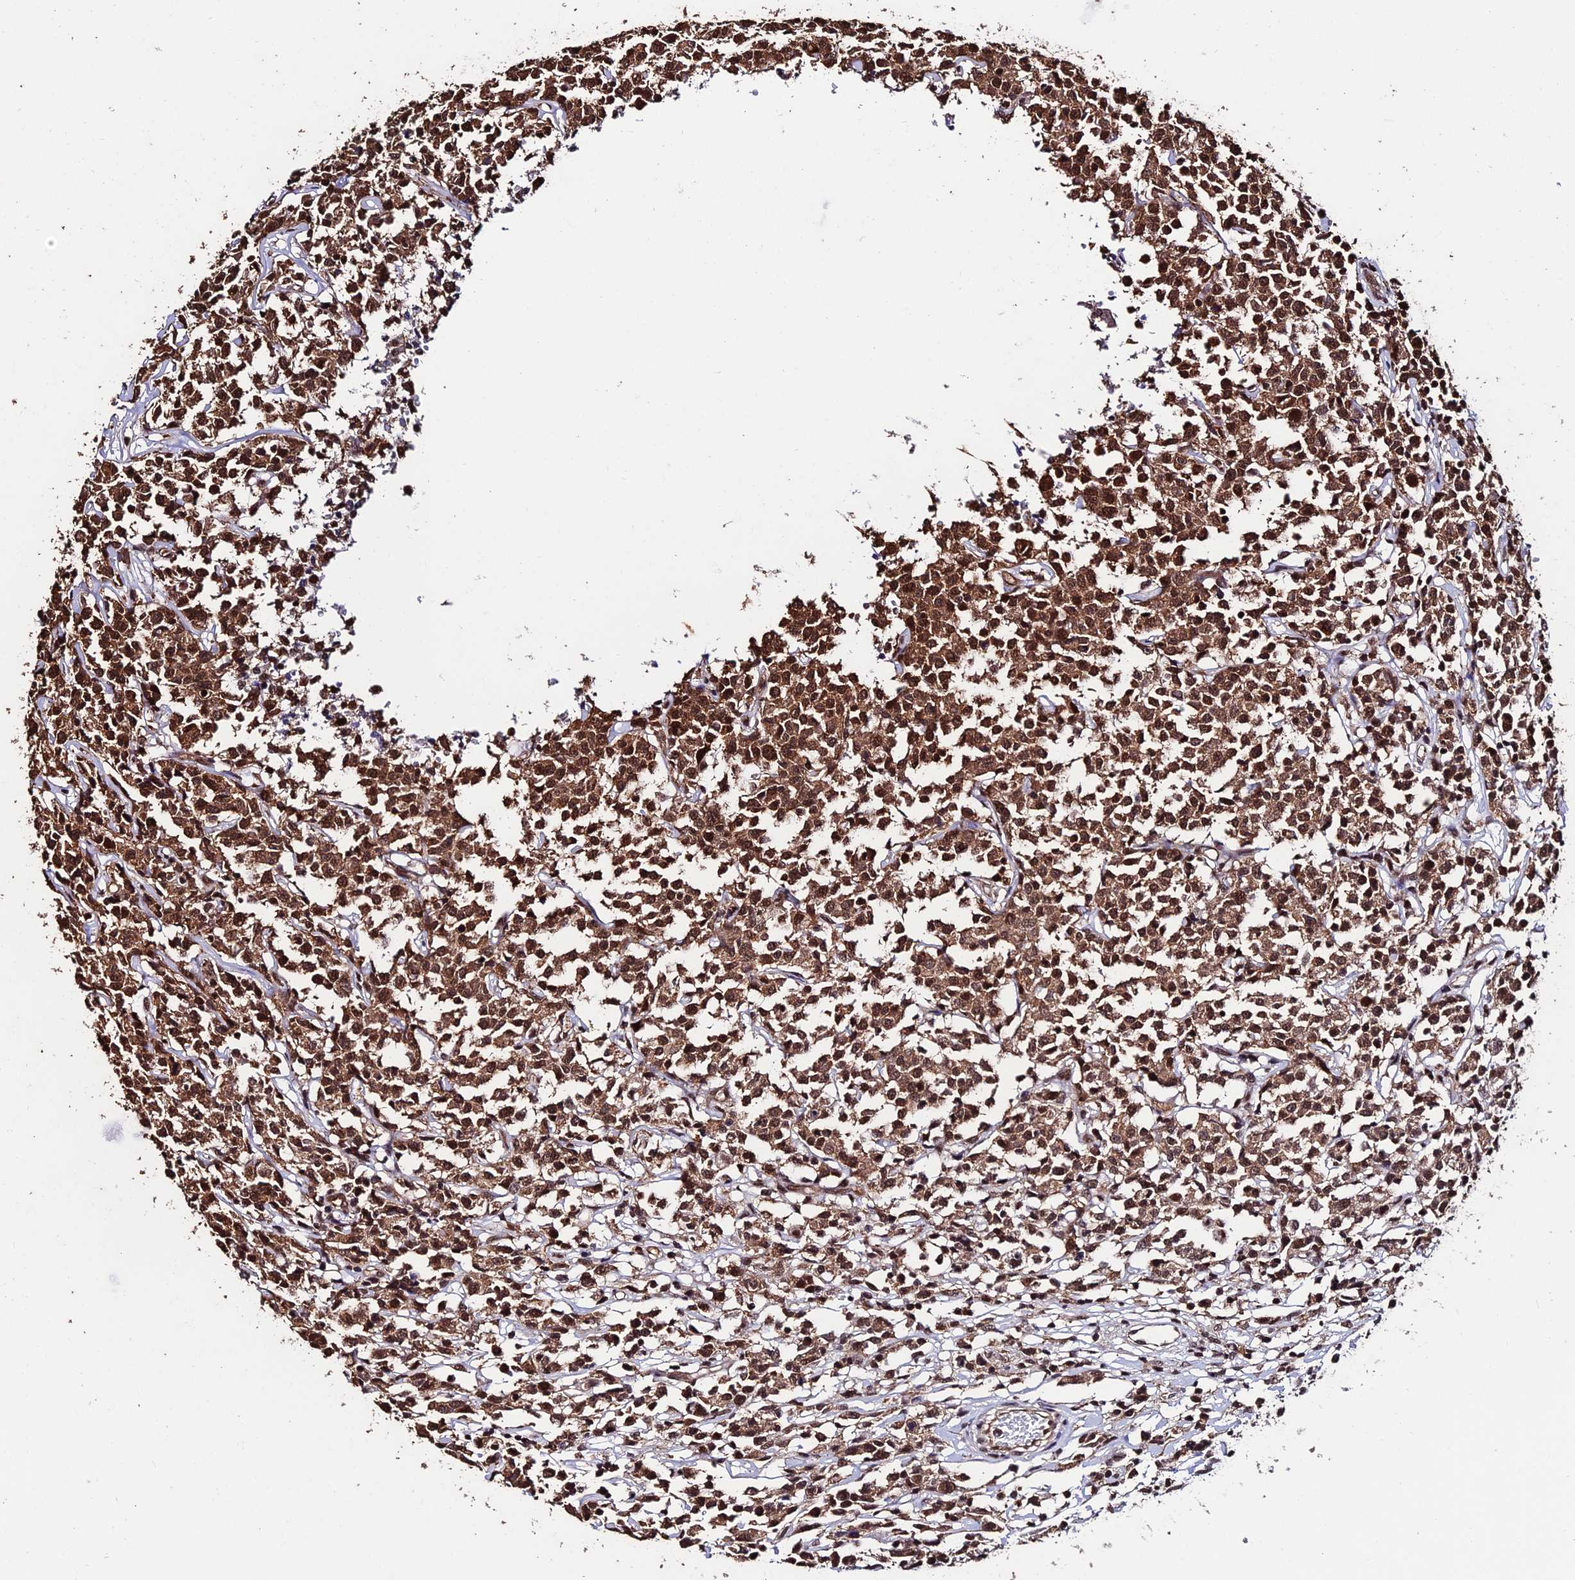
{"staining": {"intensity": "moderate", "quantity": ">75%", "location": "cytoplasmic/membranous,nuclear"}, "tissue": "lymphoma", "cell_type": "Tumor cells", "image_type": "cancer", "snomed": [{"axis": "morphology", "description": "Malignant lymphoma, non-Hodgkin's type, Low grade"}, {"axis": "topography", "description": "Small intestine"}], "caption": "The micrograph exhibits a brown stain indicating the presence of a protein in the cytoplasmic/membranous and nuclear of tumor cells in lymphoma. Nuclei are stained in blue.", "gene": "PPP4C", "patient": {"sex": "female", "age": 59}}